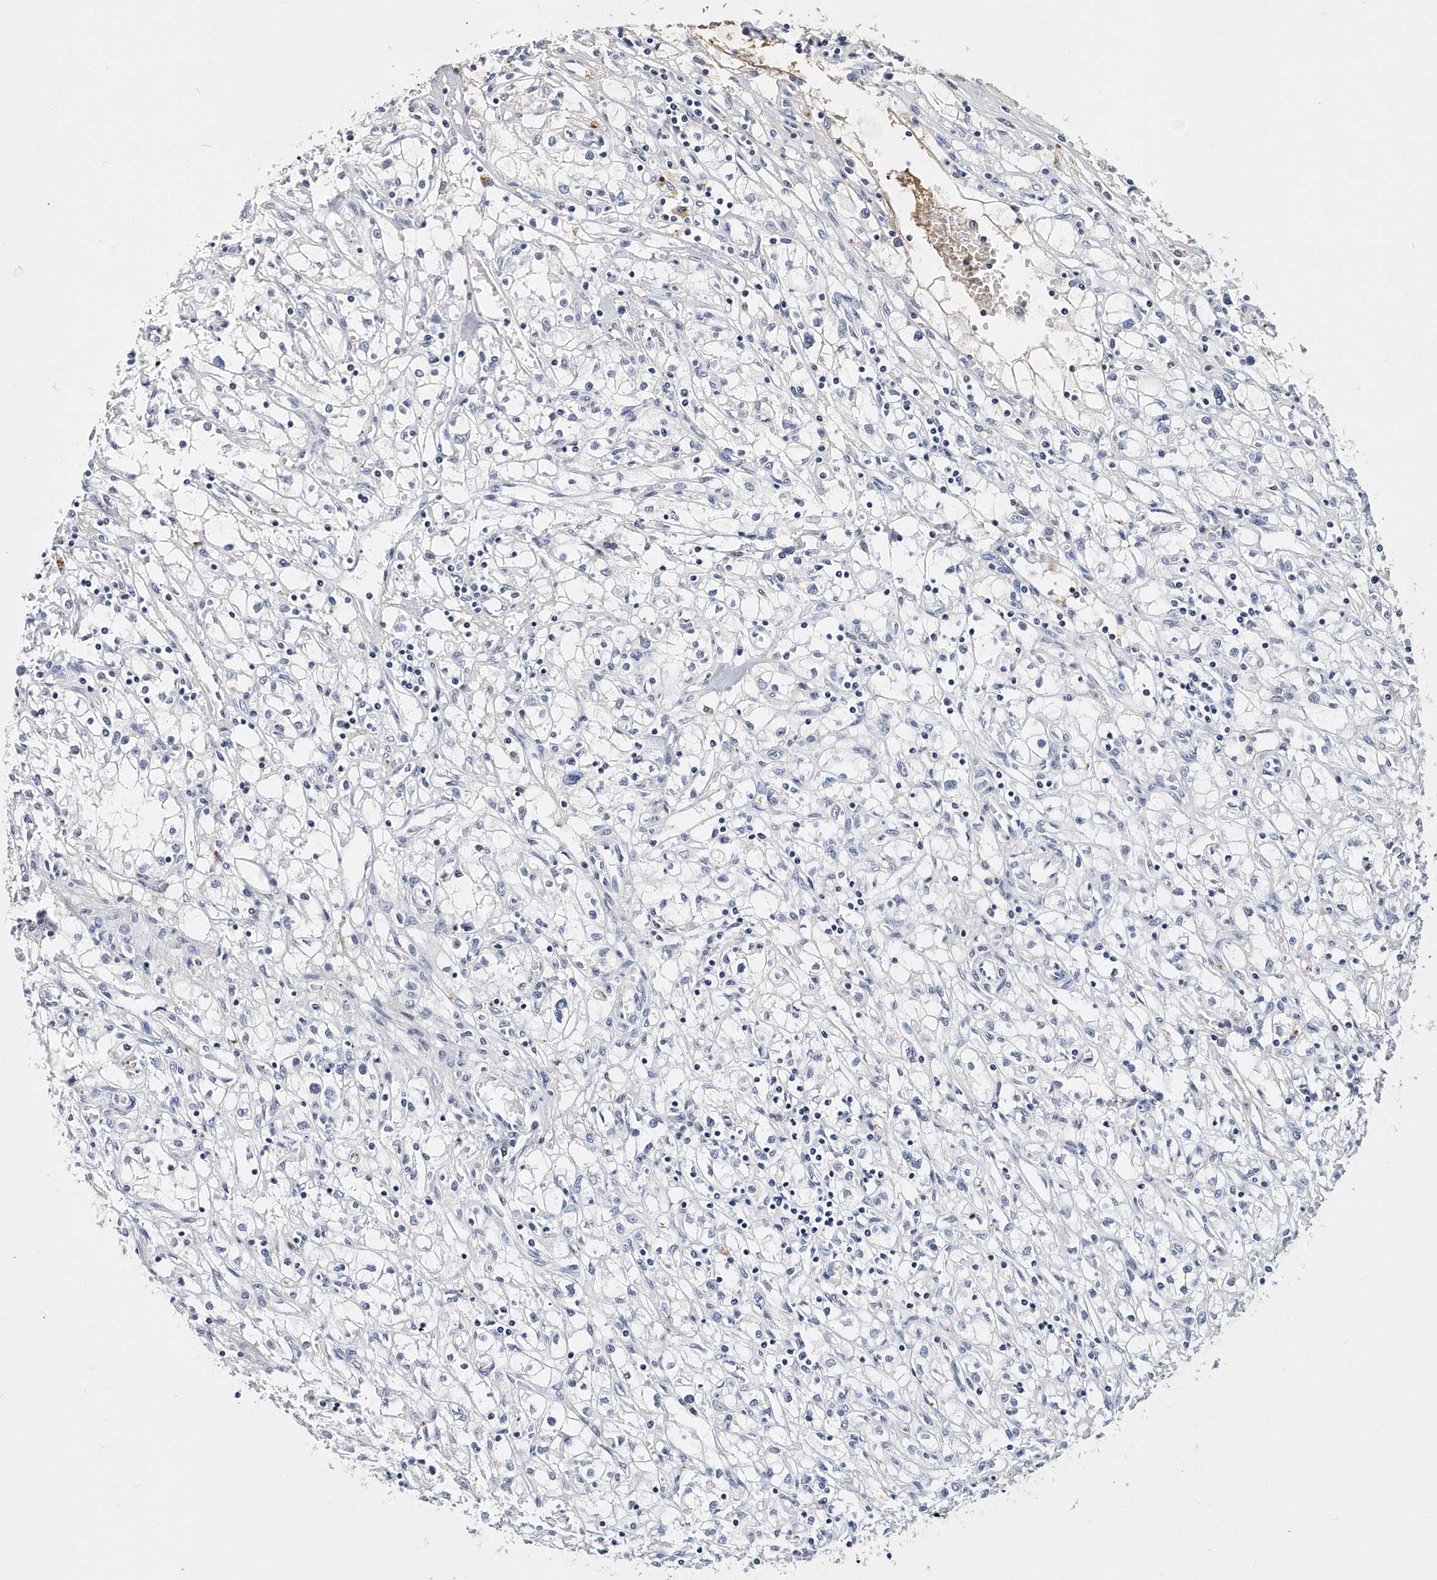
{"staining": {"intensity": "negative", "quantity": "none", "location": "none"}, "tissue": "renal cancer", "cell_type": "Tumor cells", "image_type": "cancer", "snomed": [{"axis": "morphology", "description": "Adenocarcinoma, NOS"}, {"axis": "topography", "description": "Kidney"}], "caption": "Histopathology image shows no protein positivity in tumor cells of renal cancer (adenocarcinoma) tissue. (DAB (3,3'-diaminobenzidine) immunohistochemistry with hematoxylin counter stain).", "gene": "ITGA2B", "patient": {"sex": "male", "age": 56}}